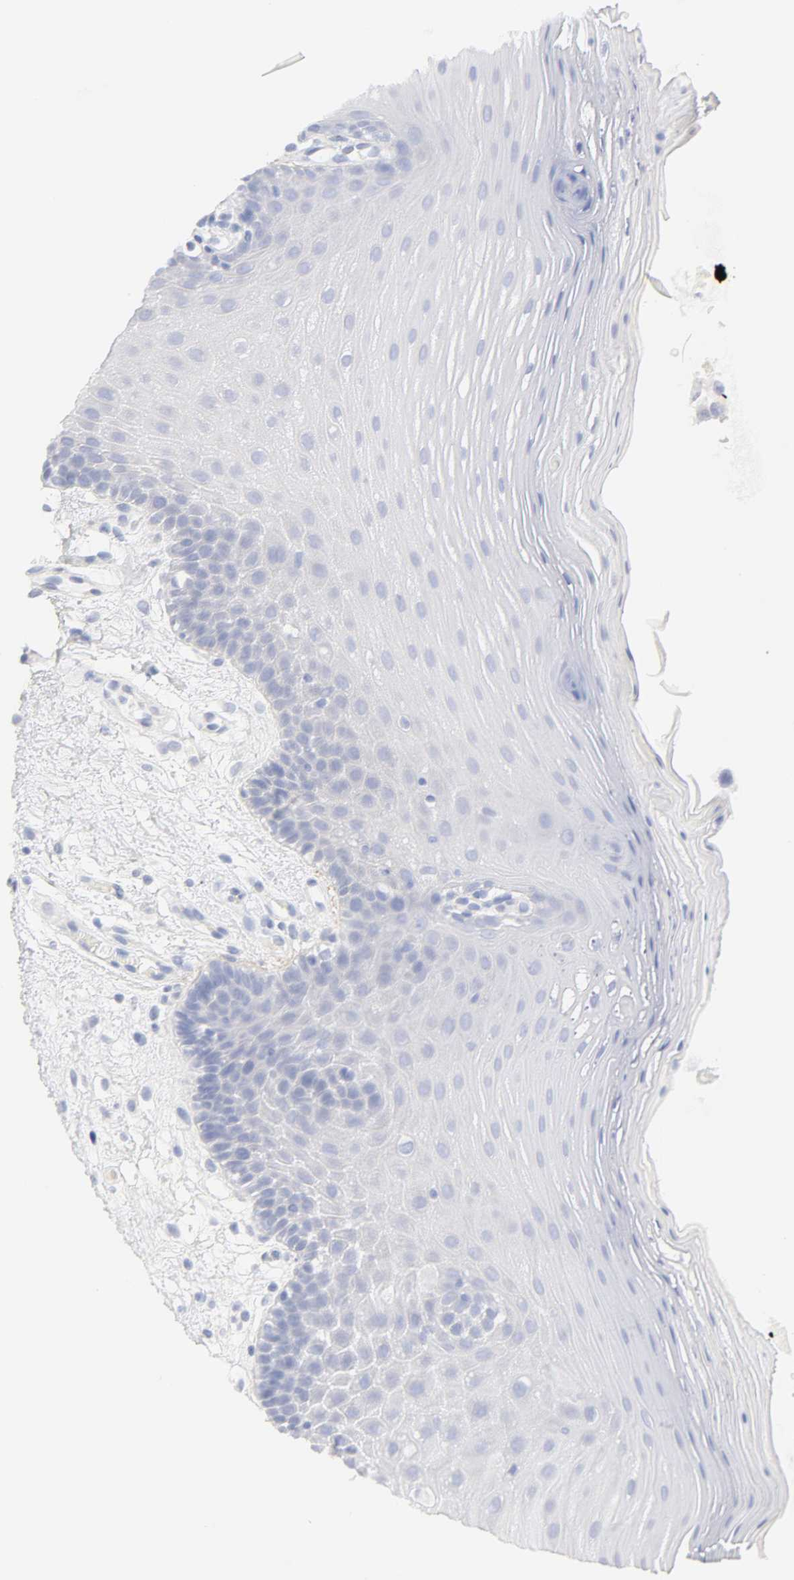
{"staining": {"intensity": "negative", "quantity": "none", "location": "none"}, "tissue": "oral mucosa", "cell_type": "Squamous epithelial cells", "image_type": "normal", "snomed": [{"axis": "morphology", "description": "Normal tissue, NOS"}, {"axis": "morphology", "description": "Squamous cell carcinoma, NOS"}, {"axis": "topography", "description": "Skeletal muscle"}, {"axis": "topography", "description": "Oral tissue"}, {"axis": "topography", "description": "Head-Neck"}], "caption": "DAB (3,3'-diaminobenzidine) immunohistochemical staining of normal human oral mucosa displays no significant expression in squamous epithelial cells. (DAB (3,3'-diaminobenzidine) IHC visualized using brightfield microscopy, high magnification).", "gene": "CYP4B1", "patient": {"sex": "male", "age": 71}}